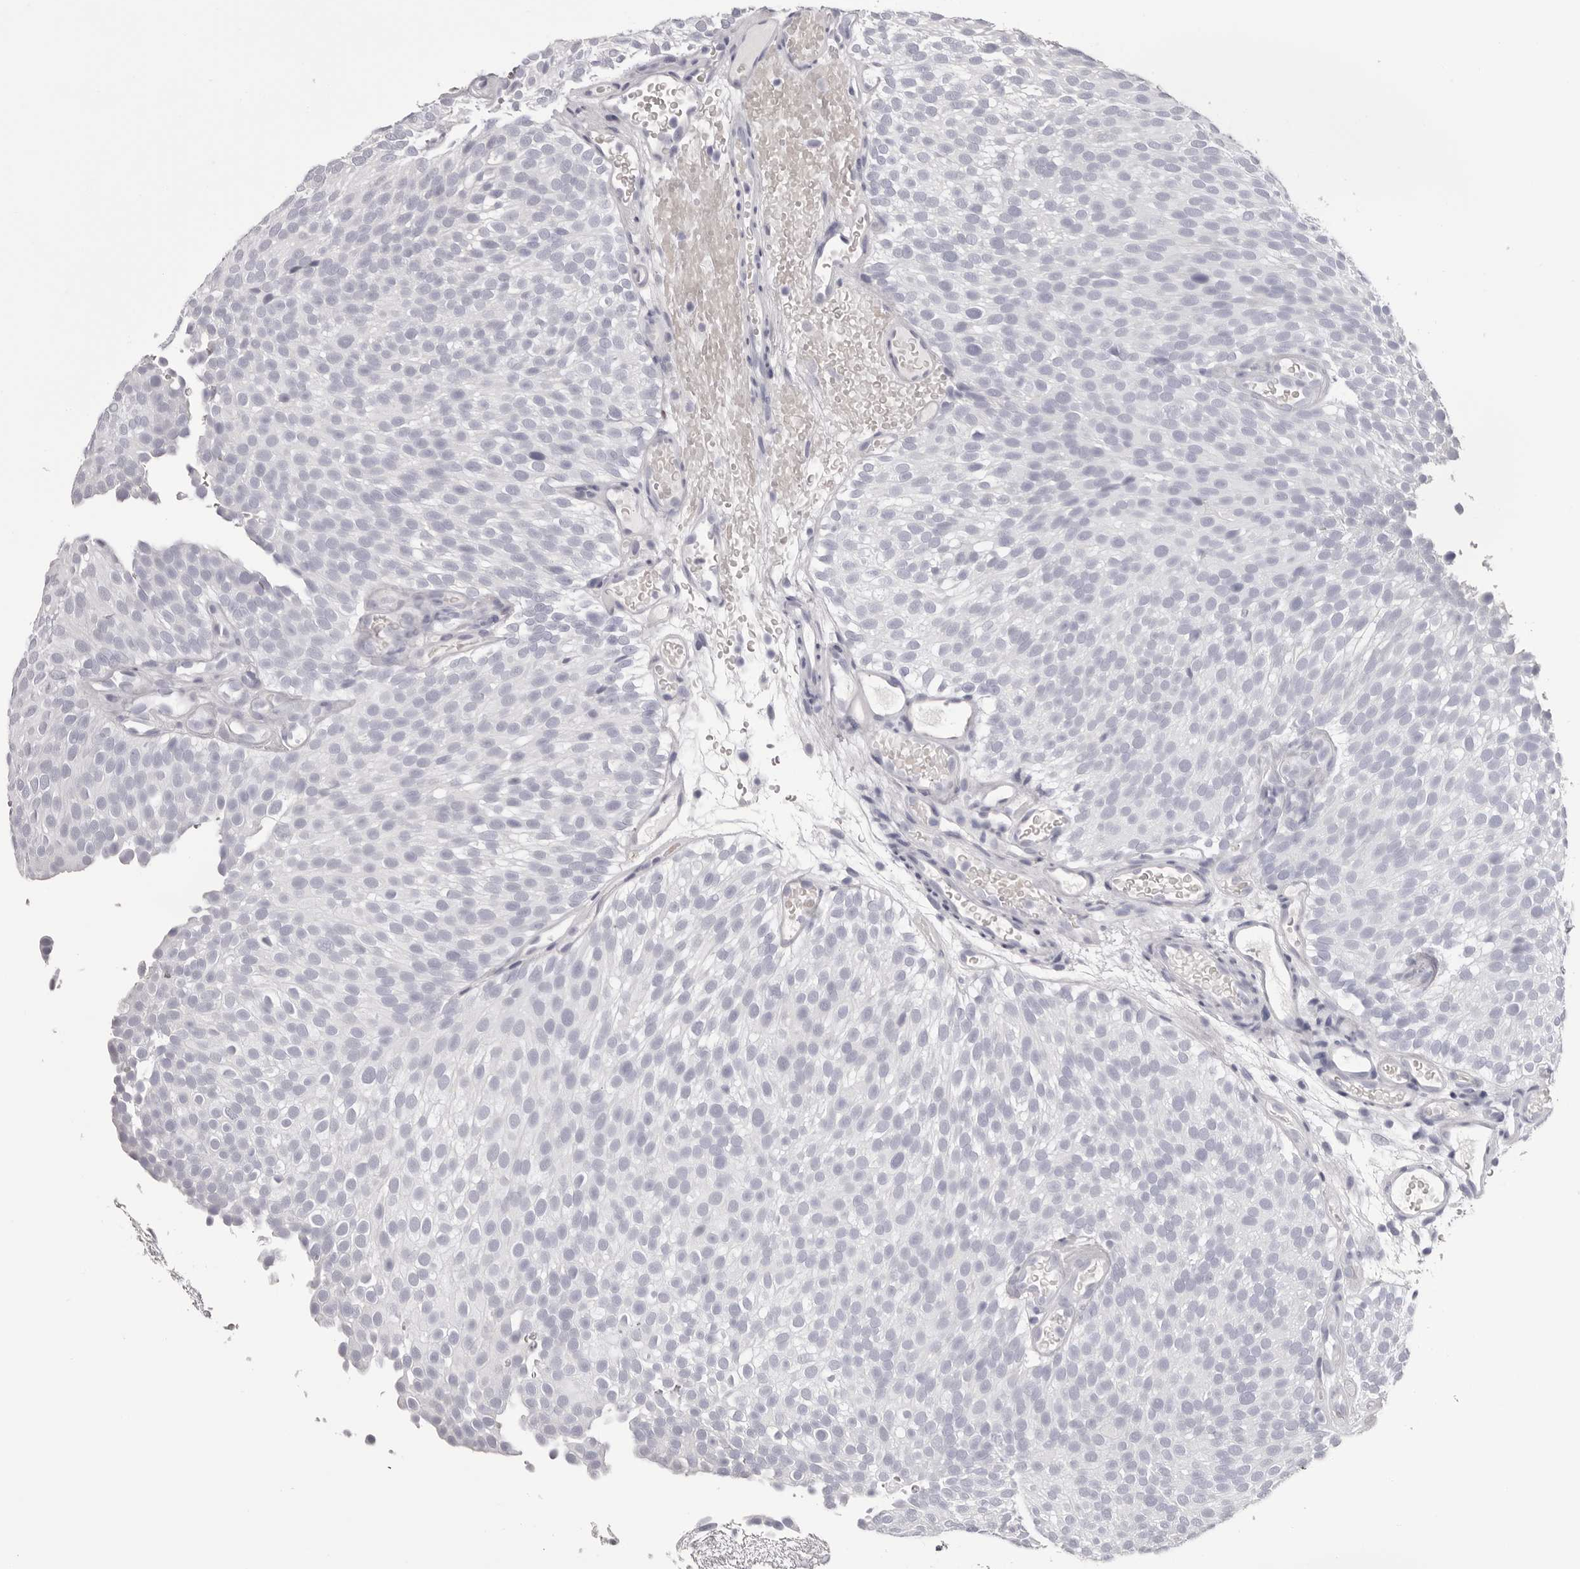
{"staining": {"intensity": "negative", "quantity": "none", "location": "none"}, "tissue": "urothelial cancer", "cell_type": "Tumor cells", "image_type": "cancer", "snomed": [{"axis": "morphology", "description": "Urothelial carcinoma, Low grade"}, {"axis": "topography", "description": "Urinary bladder"}], "caption": "IHC of urothelial cancer exhibits no positivity in tumor cells.", "gene": "LPO", "patient": {"sex": "male", "age": 78}}